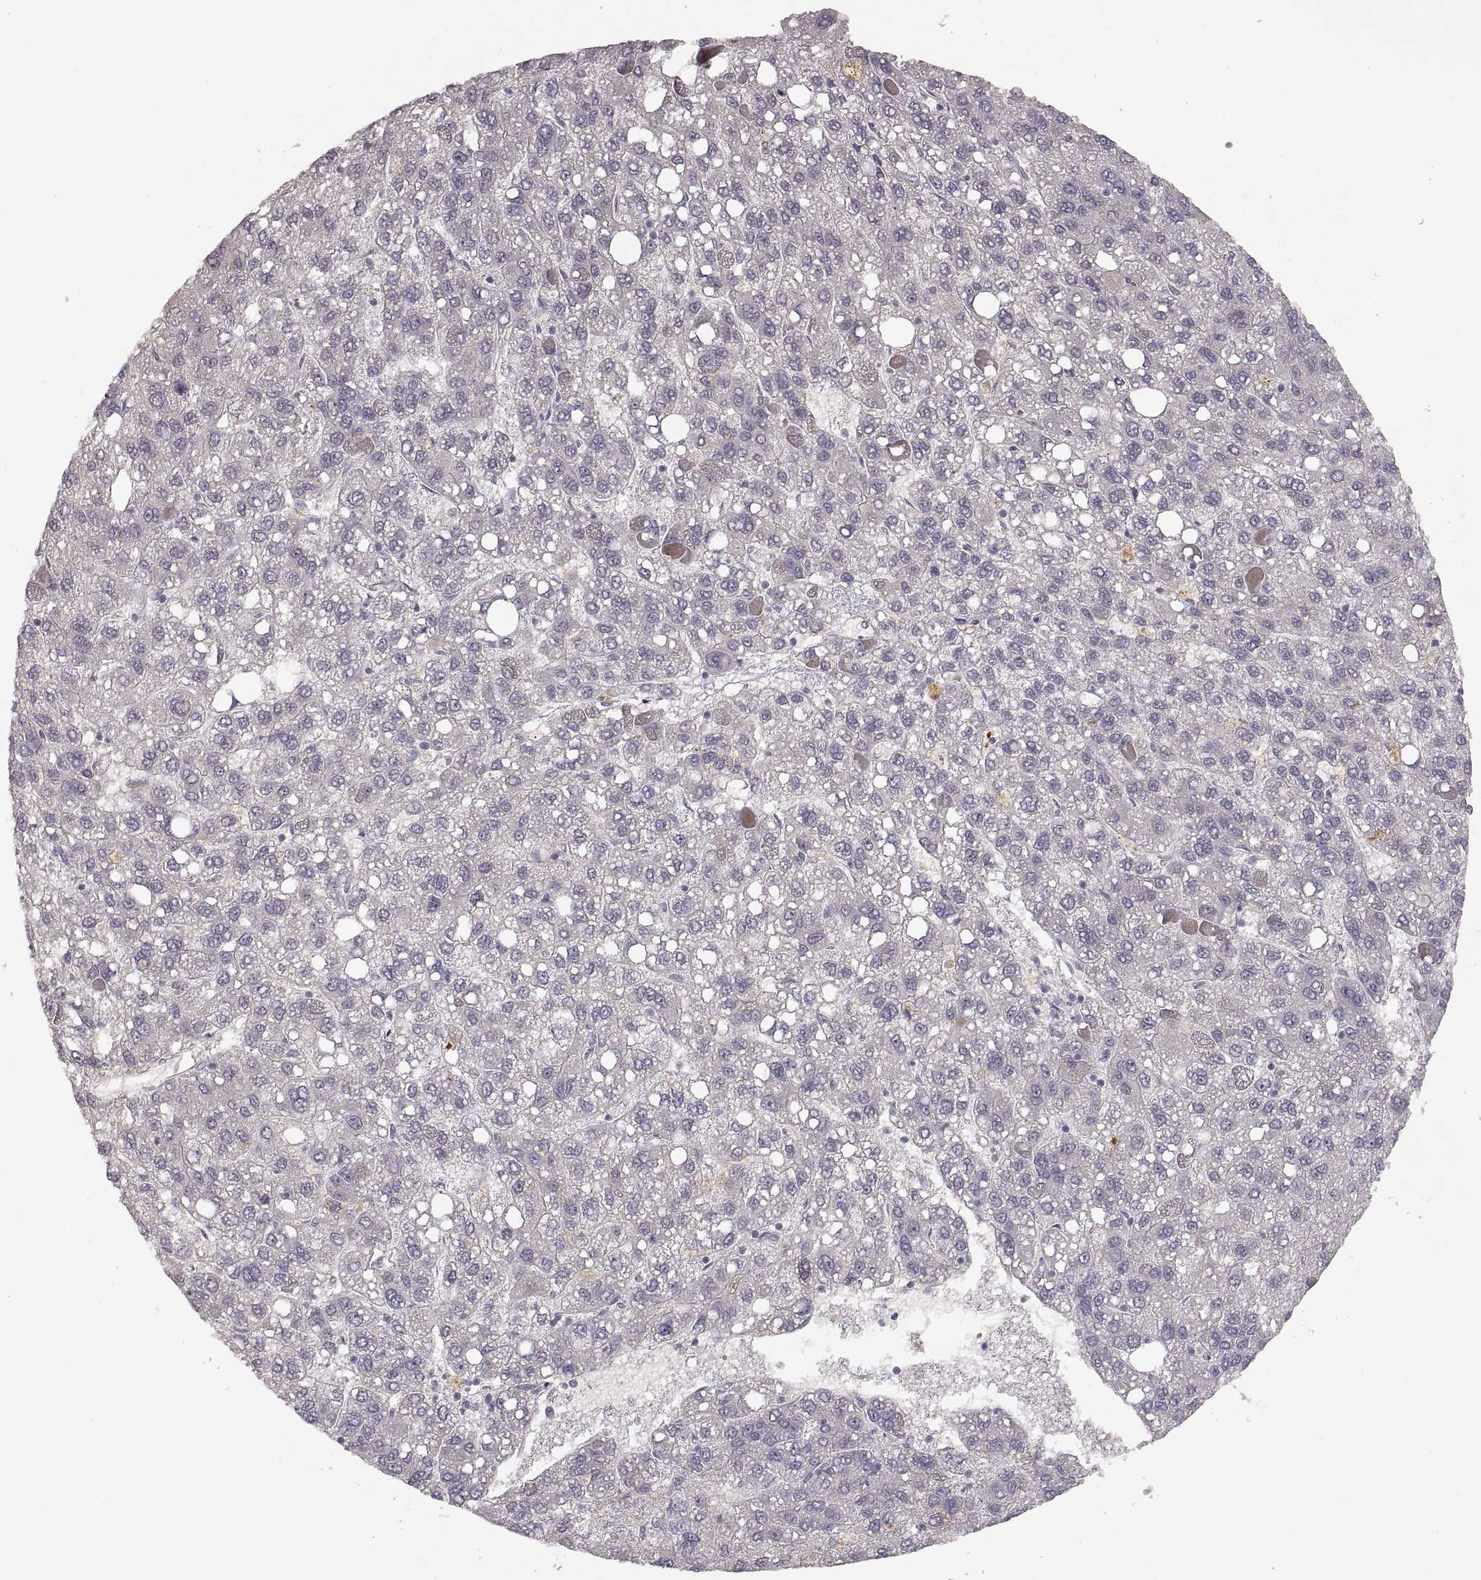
{"staining": {"intensity": "negative", "quantity": "none", "location": "none"}, "tissue": "liver cancer", "cell_type": "Tumor cells", "image_type": "cancer", "snomed": [{"axis": "morphology", "description": "Carcinoma, Hepatocellular, NOS"}, {"axis": "topography", "description": "Liver"}], "caption": "Tumor cells are negative for protein expression in human liver cancer.", "gene": "LAMC2", "patient": {"sex": "female", "age": 82}}